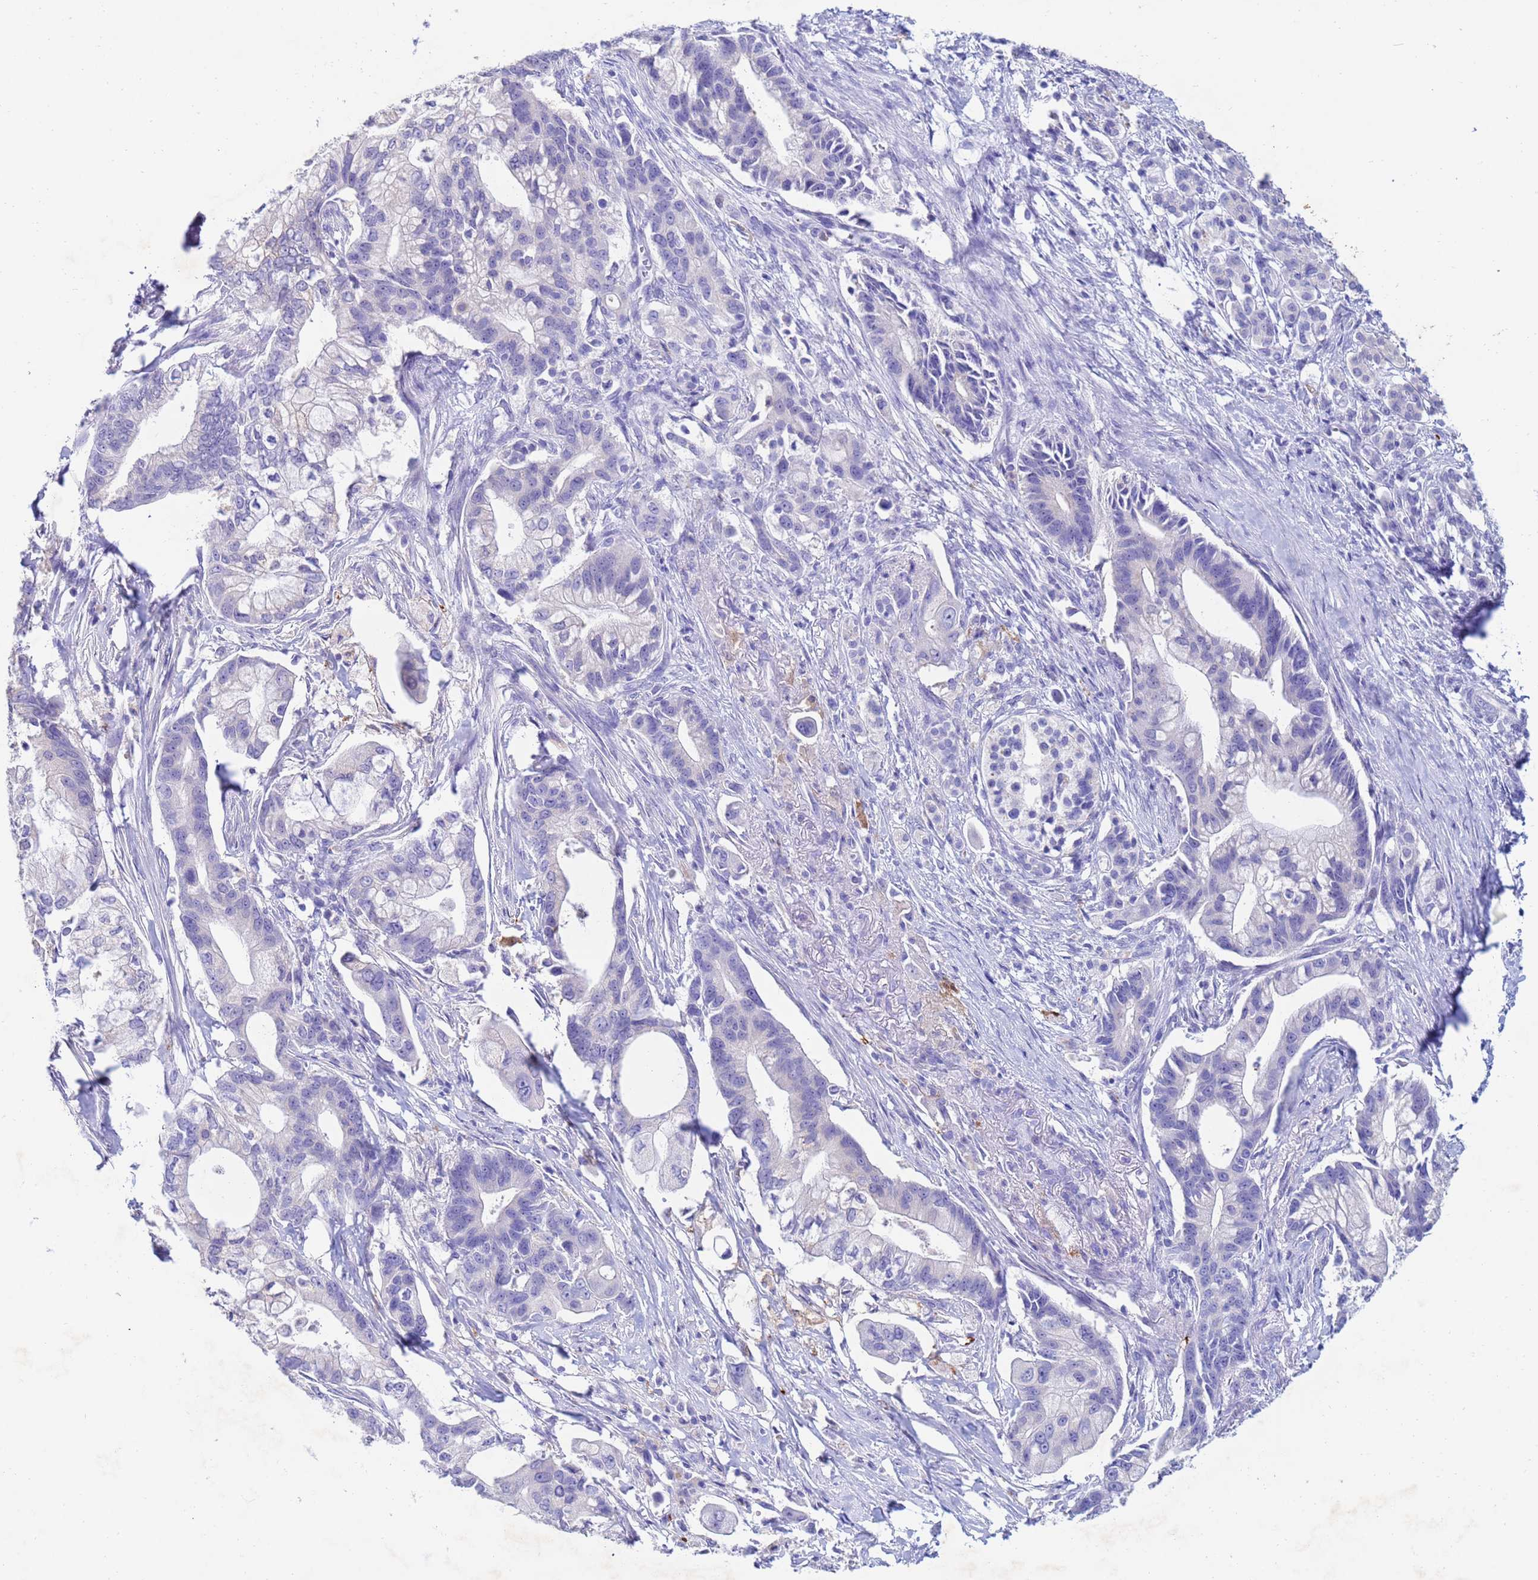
{"staining": {"intensity": "negative", "quantity": "none", "location": "none"}, "tissue": "pancreatic cancer", "cell_type": "Tumor cells", "image_type": "cancer", "snomed": [{"axis": "morphology", "description": "Adenocarcinoma, NOS"}, {"axis": "topography", "description": "Pancreas"}], "caption": "IHC of pancreatic cancer shows no staining in tumor cells.", "gene": "CSTB", "patient": {"sex": "male", "age": 68}}